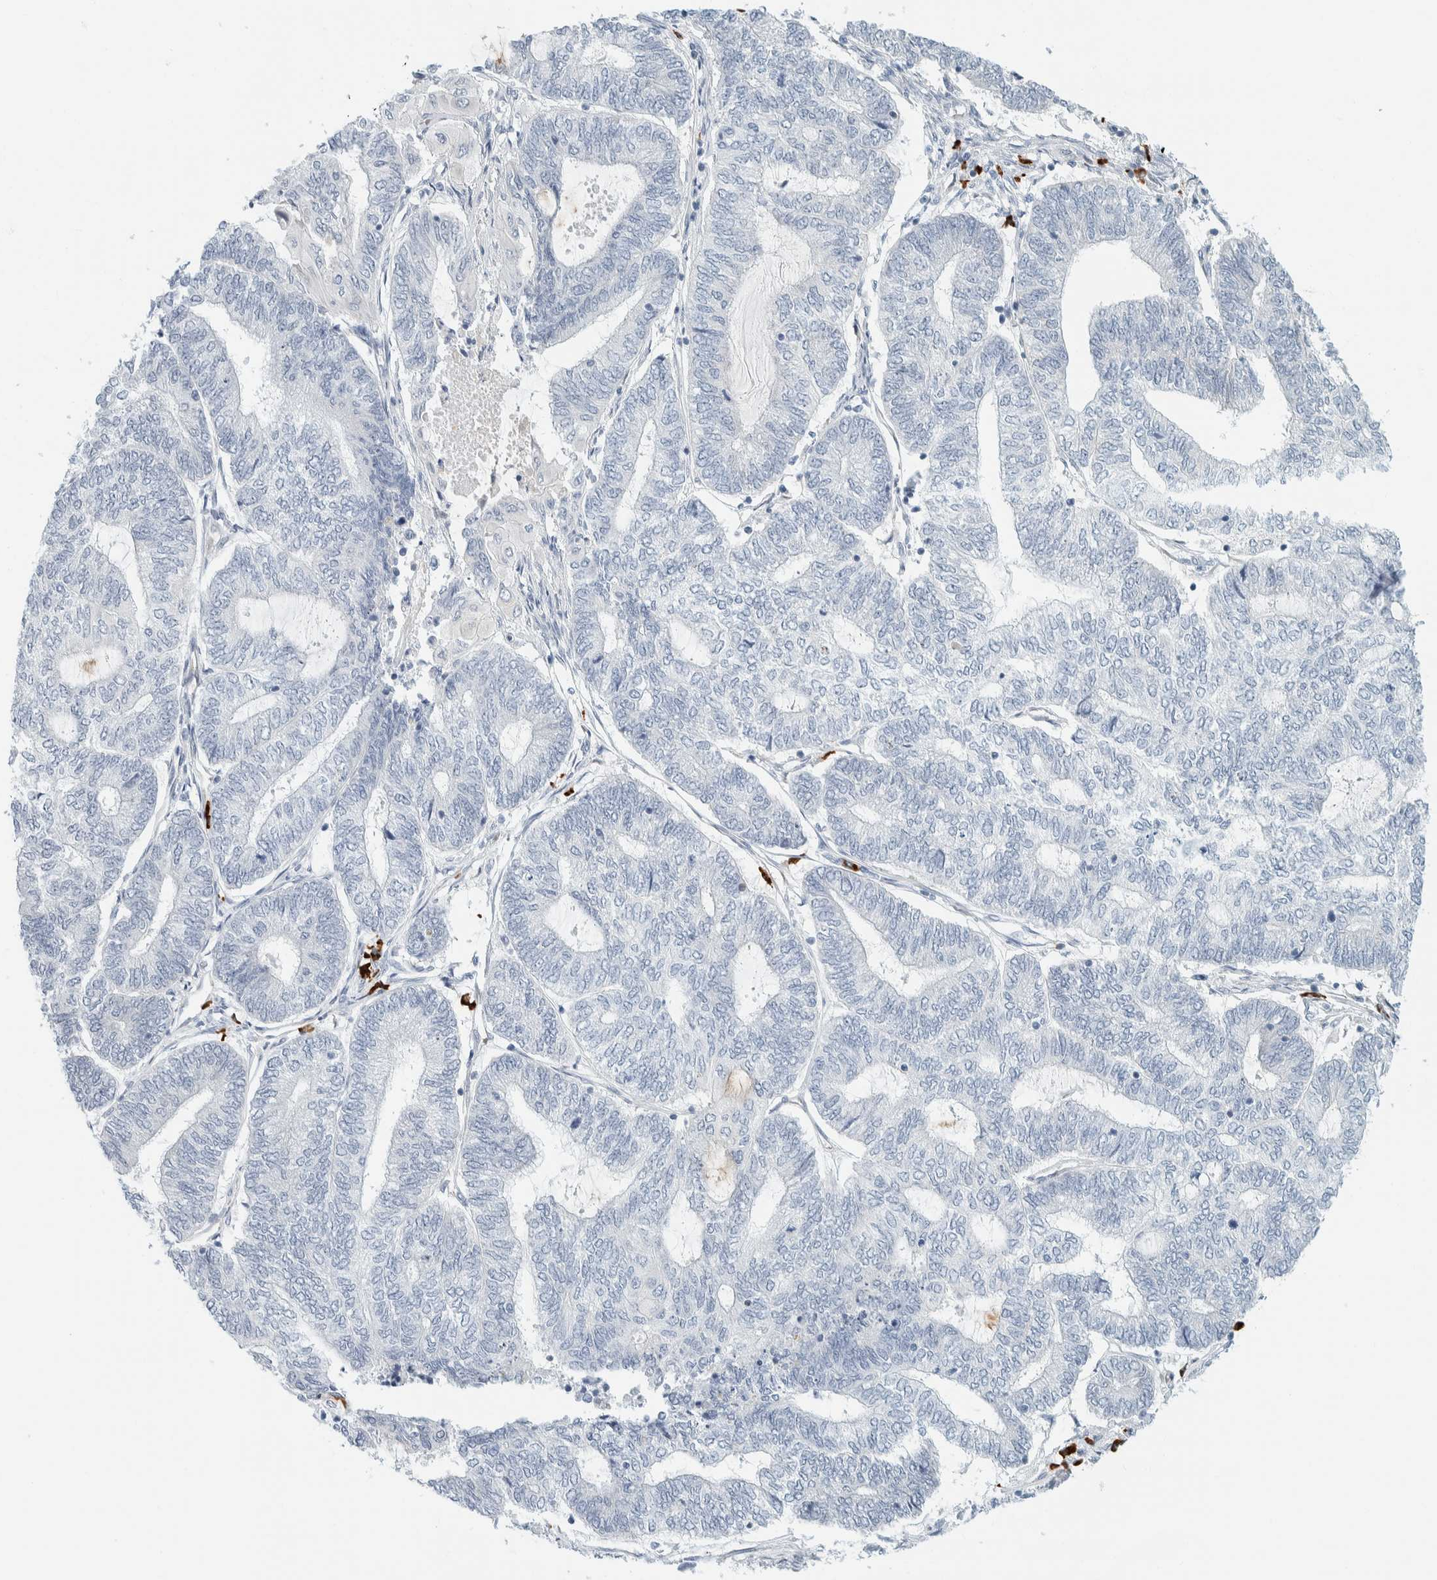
{"staining": {"intensity": "negative", "quantity": "none", "location": "none"}, "tissue": "endometrial cancer", "cell_type": "Tumor cells", "image_type": "cancer", "snomed": [{"axis": "morphology", "description": "Adenocarcinoma, NOS"}, {"axis": "topography", "description": "Uterus"}, {"axis": "topography", "description": "Endometrium"}], "caption": "An image of human endometrial cancer is negative for staining in tumor cells.", "gene": "ARHGAP27", "patient": {"sex": "female", "age": 70}}